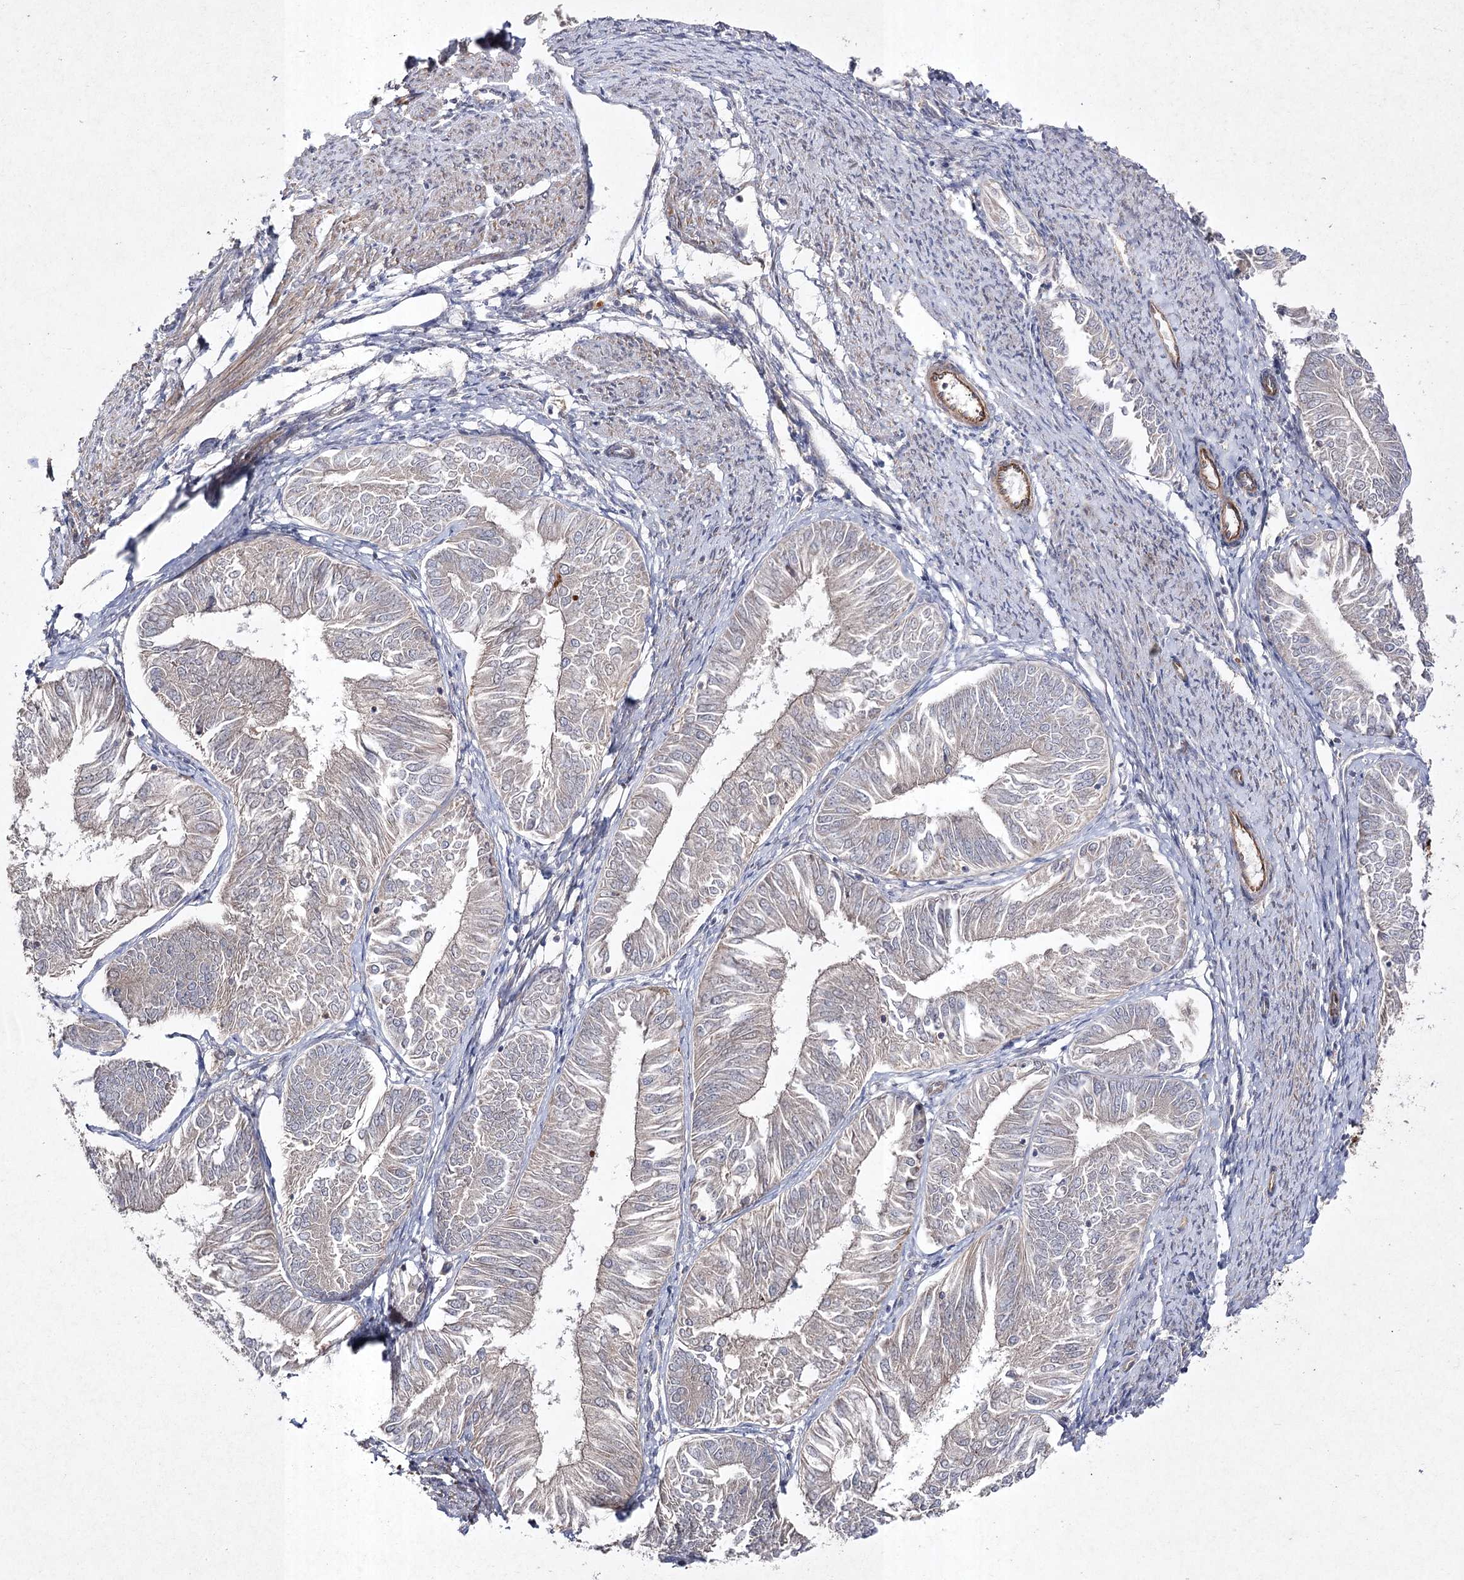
{"staining": {"intensity": "negative", "quantity": "none", "location": "none"}, "tissue": "endometrial cancer", "cell_type": "Tumor cells", "image_type": "cancer", "snomed": [{"axis": "morphology", "description": "Adenocarcinoma, NOS"}, {"axis": "topography", "description": "Endometrium"}], "caption": "Protein analysis of endometrial cancer (adenocarcinoma) shows no significant positivity in tumor cells.", "gene": "FANCL", "patient": {"sex": "female", "age": 58}}